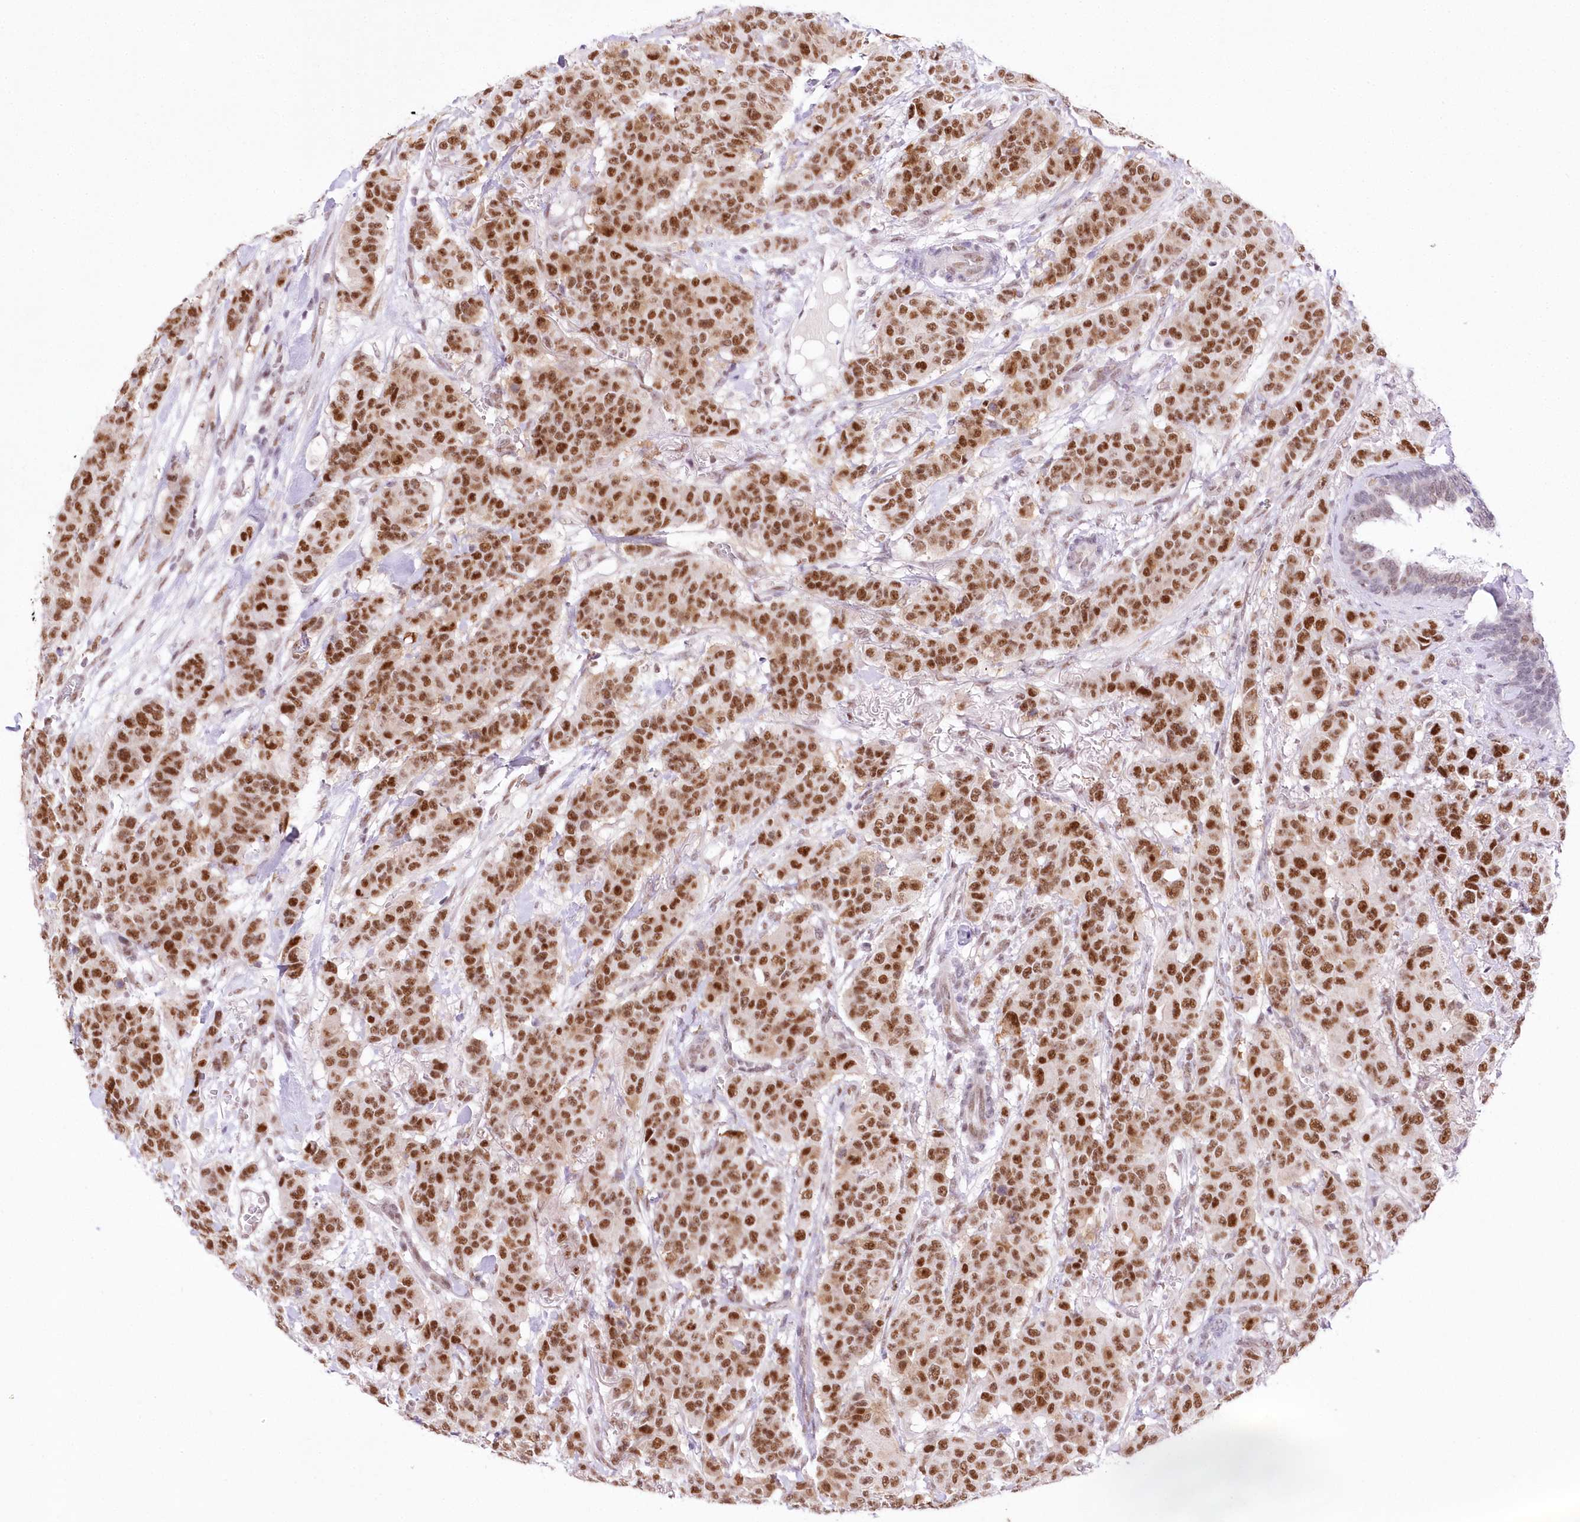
{"staining": {"intensity": "strong", "quantity": ">75%", "location": "nuclear"}, "tissue": "breast cancer", "cell_type": "Tumor cells", "image_type": "cancer", "snomed": [{"axis": "morphology", "description": "Duct carcinoma"}, {"axis": "topography", "description": "Breast"}], "caption": "Human breast cancer (infiltrating ductal carcinoma) stained for a protein (brown) reveals strong nuclear positive expression in approximately >75% of tumor cells.", "gene": "NSUN2", "patient": {"sex": "female", "age": 40}}